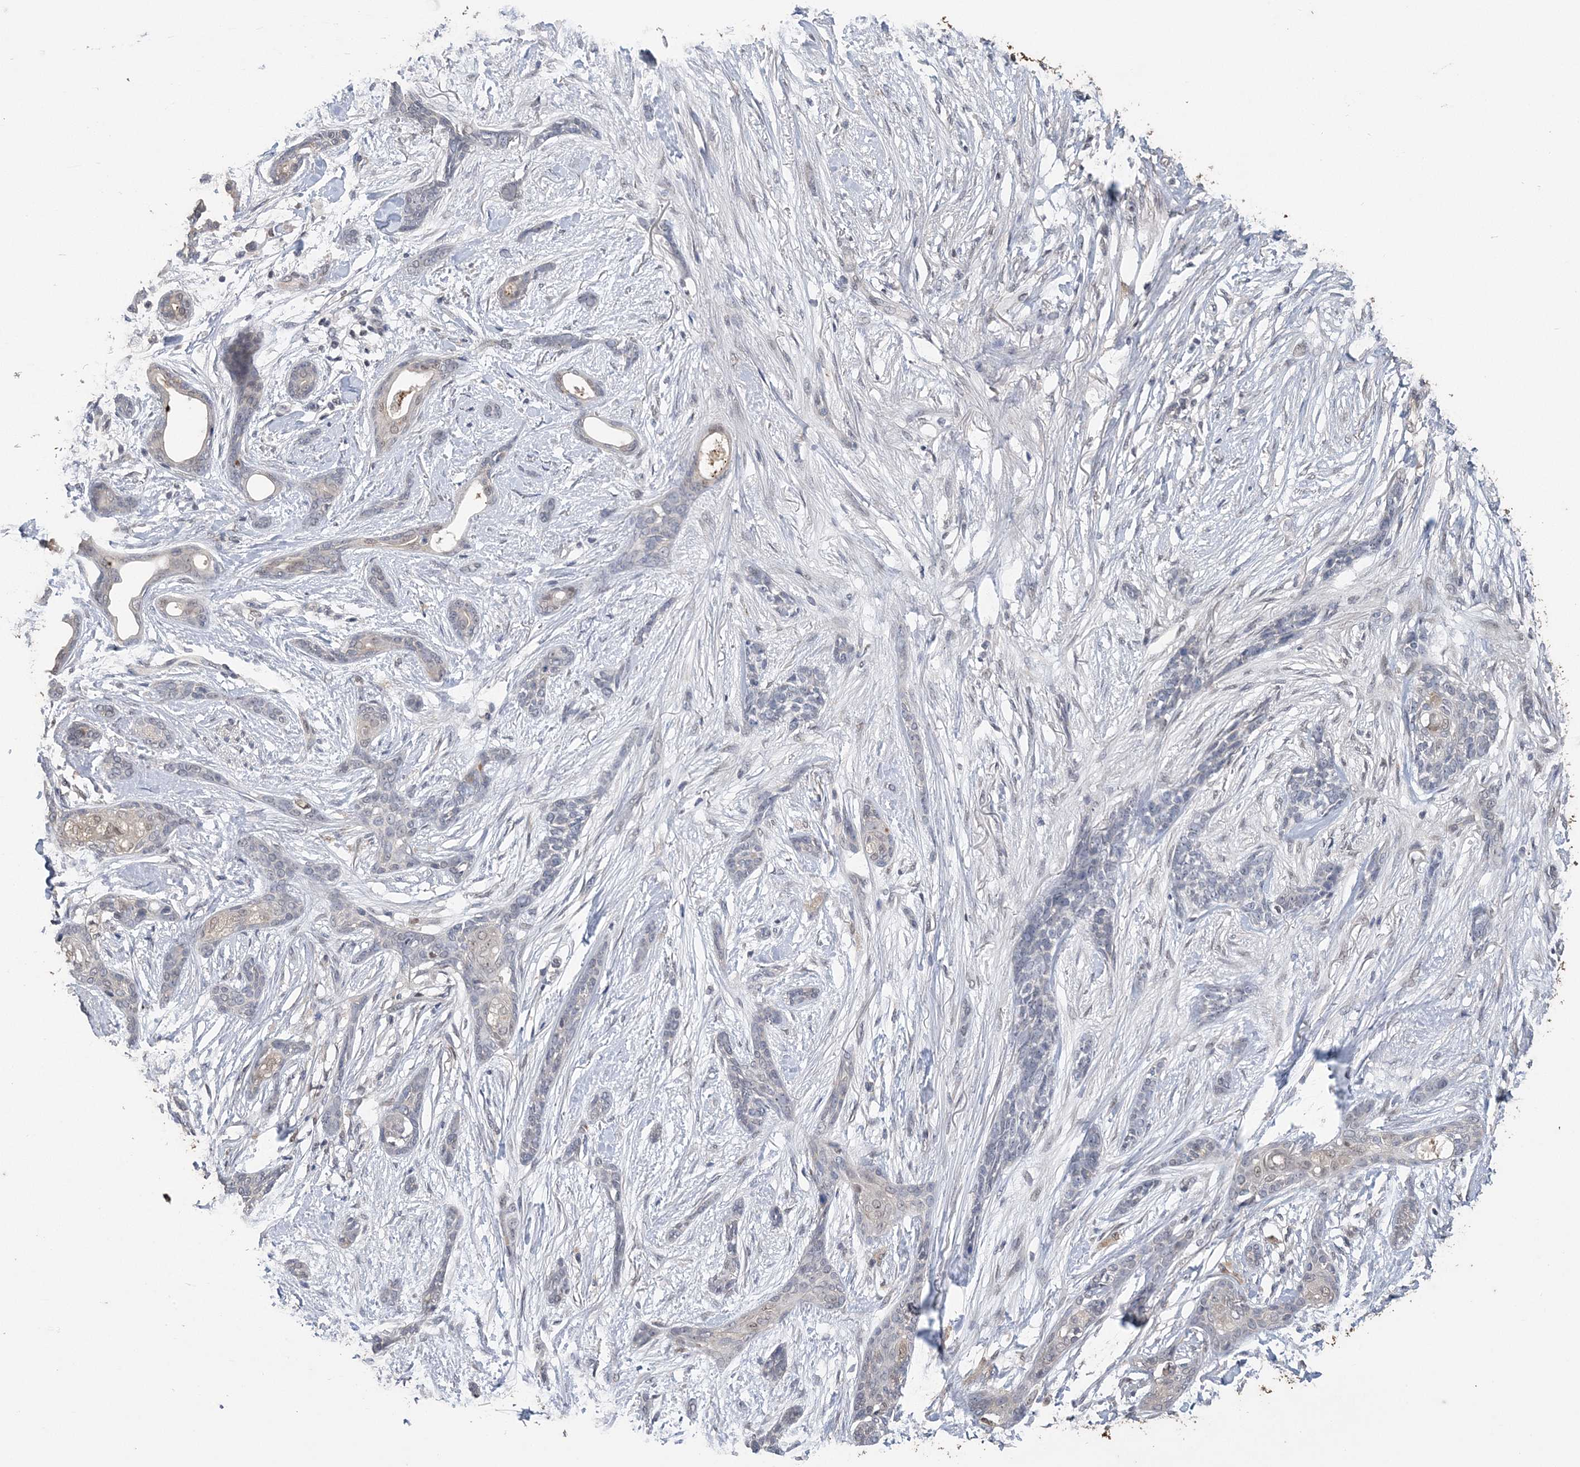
{"staining": {"intensity": "negative", "quantity": "none", "location": "none"}, "tissue": "skin cancer", "cell_type": "Tumor cells", "image_type": "cancer", "snomed": [{"axis": "morphology", "description": "Basal cell carcinoma"}, {"axis": "morphology", "description": "Adnexal tumor, benign"}, {"axis": "topography", "description": "Skin"}], "caption": "This is a micrograph of immunohistochemistry staining of skin cancer, which shows no expression in tumor cells.", "gene": "ZBTB7A", "patient": {"sex": "female", "age": 42}}